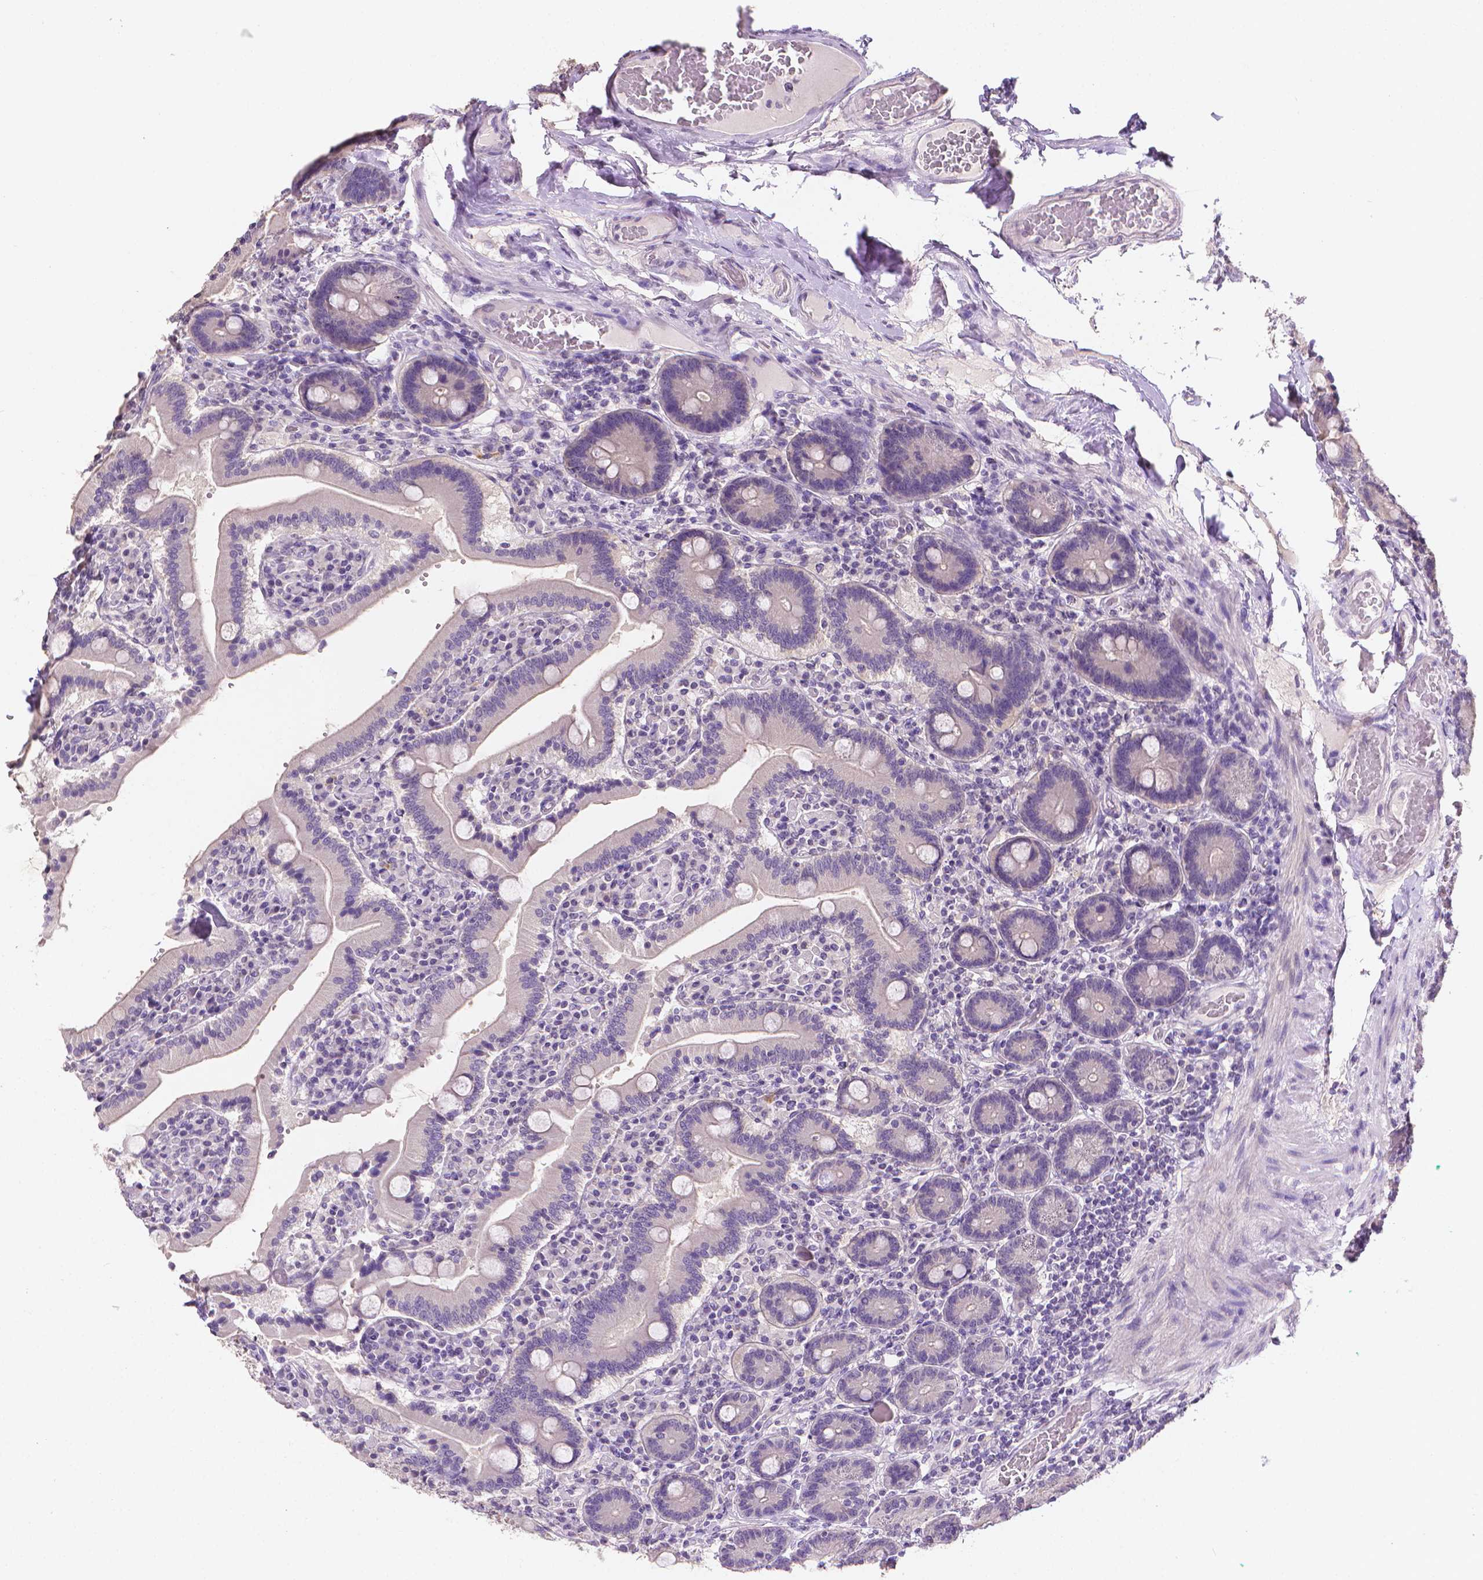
{"staining": {"intensity": "negative", "quantity": "none", "location": "none"}, "tissue": "duodenum", "cell_type": "Glandular cells", "image_type": "normal", "snomed": [{"axis": "morphology", "description": "Normal tissue, NOS"}, {"axis": "topography", "description": "Duodenum"}], "caption": "Immunohistochemistry (IHC) of benign duodenum shows no positivity in glandular cells.", "gene": "FASN", "patient": {"sex": "female", "age": 62}}